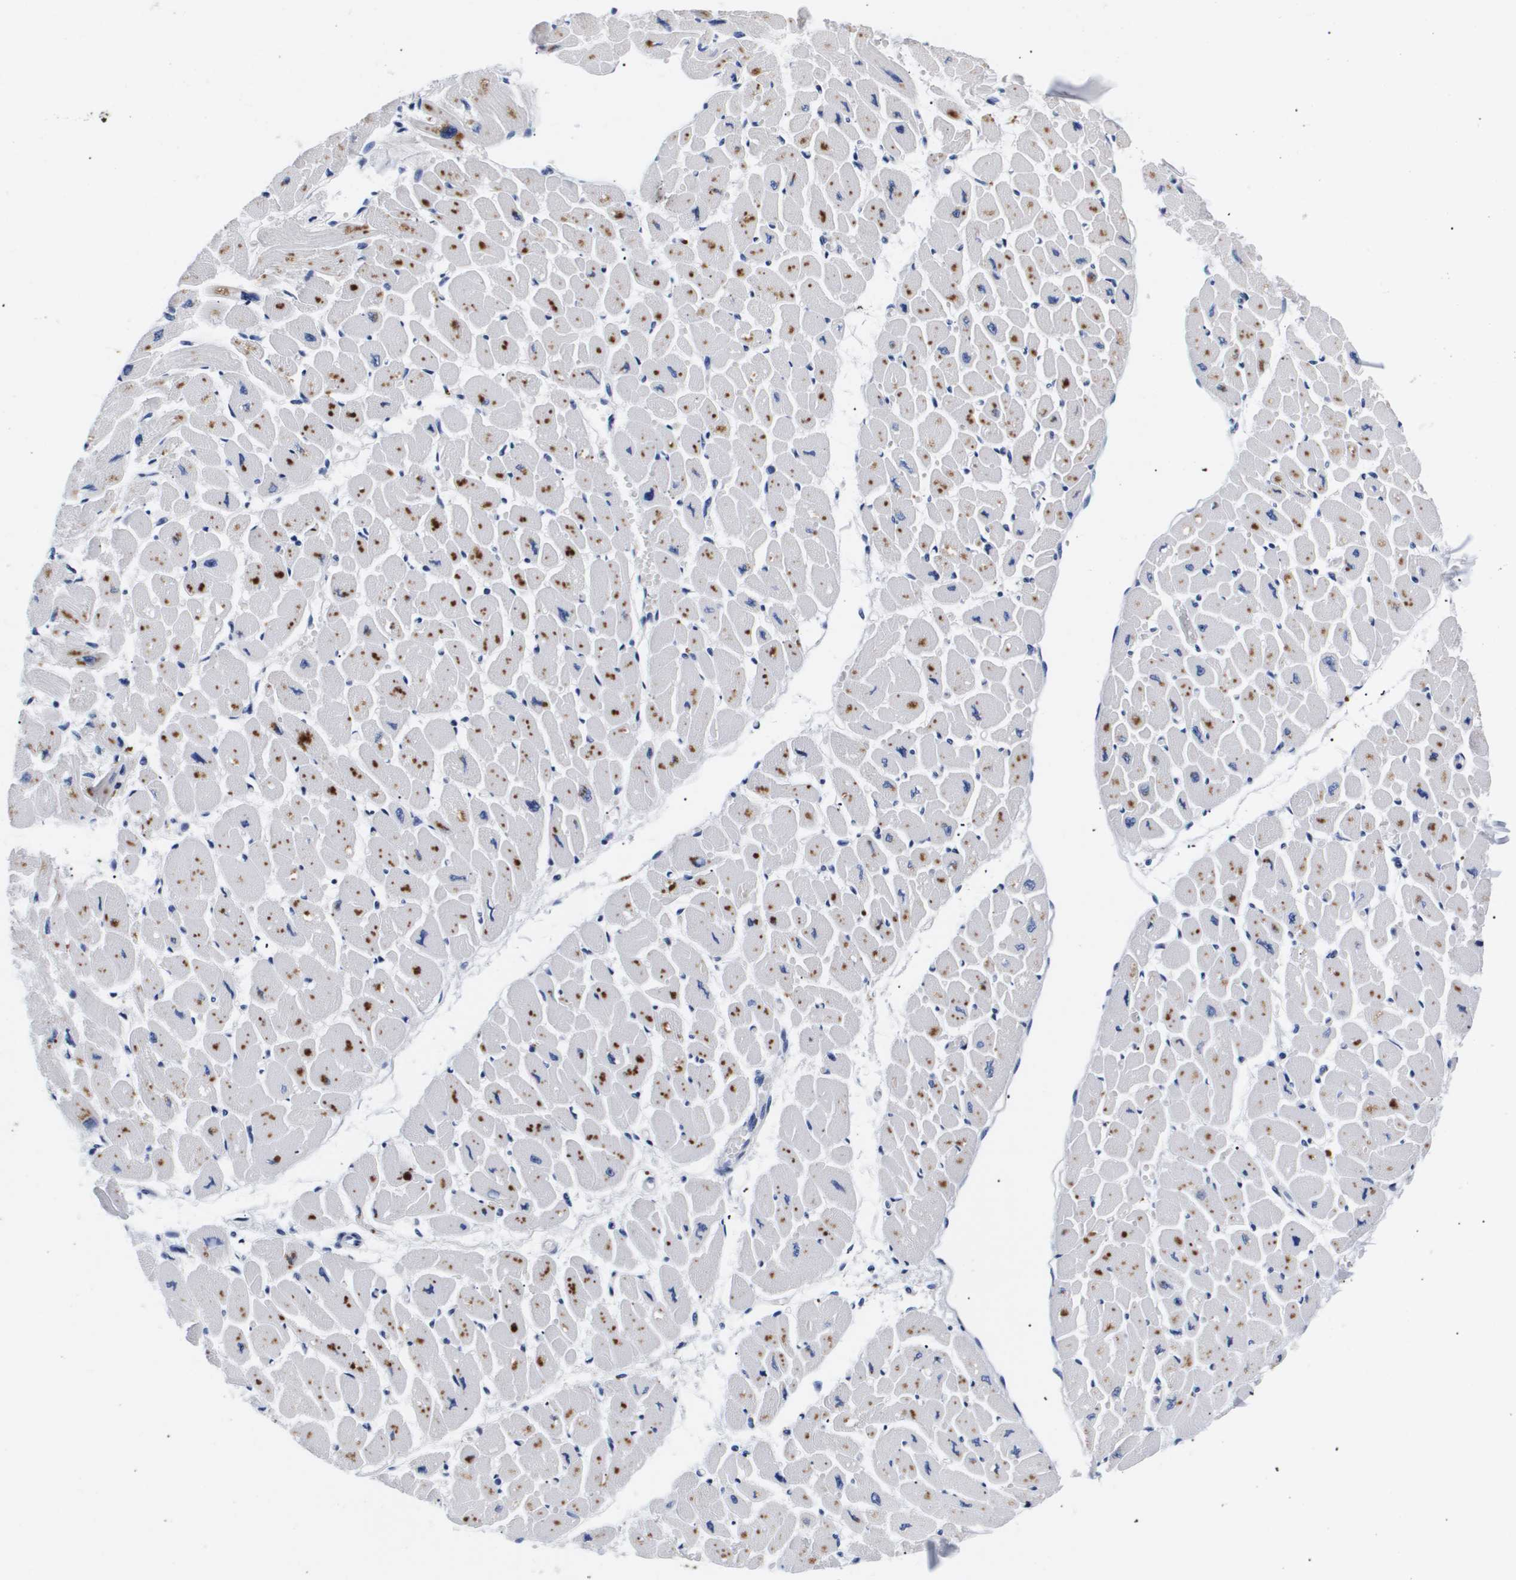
{"staining": {"intensity": "moderate", "quantity": "25%-75%", "location": "cytoplasmic/membranous"}, "tissue": "heart muscle", "cell_type": "Cardiomyocytes", "image_type": "normal", "snomed": [{"axis": "morphology", "description": "Normal tissue, NOS"}, {"axis": "topography", "description": "Heart"}], "caption": "A medium amount of moderate cytoplasmic/membranous staining is identified in about 25%-75% of cardiomyocytes in normal heart muscle.", "gene": "ATP6V0A4", "patient": {"sex": "female", "age": 54}}